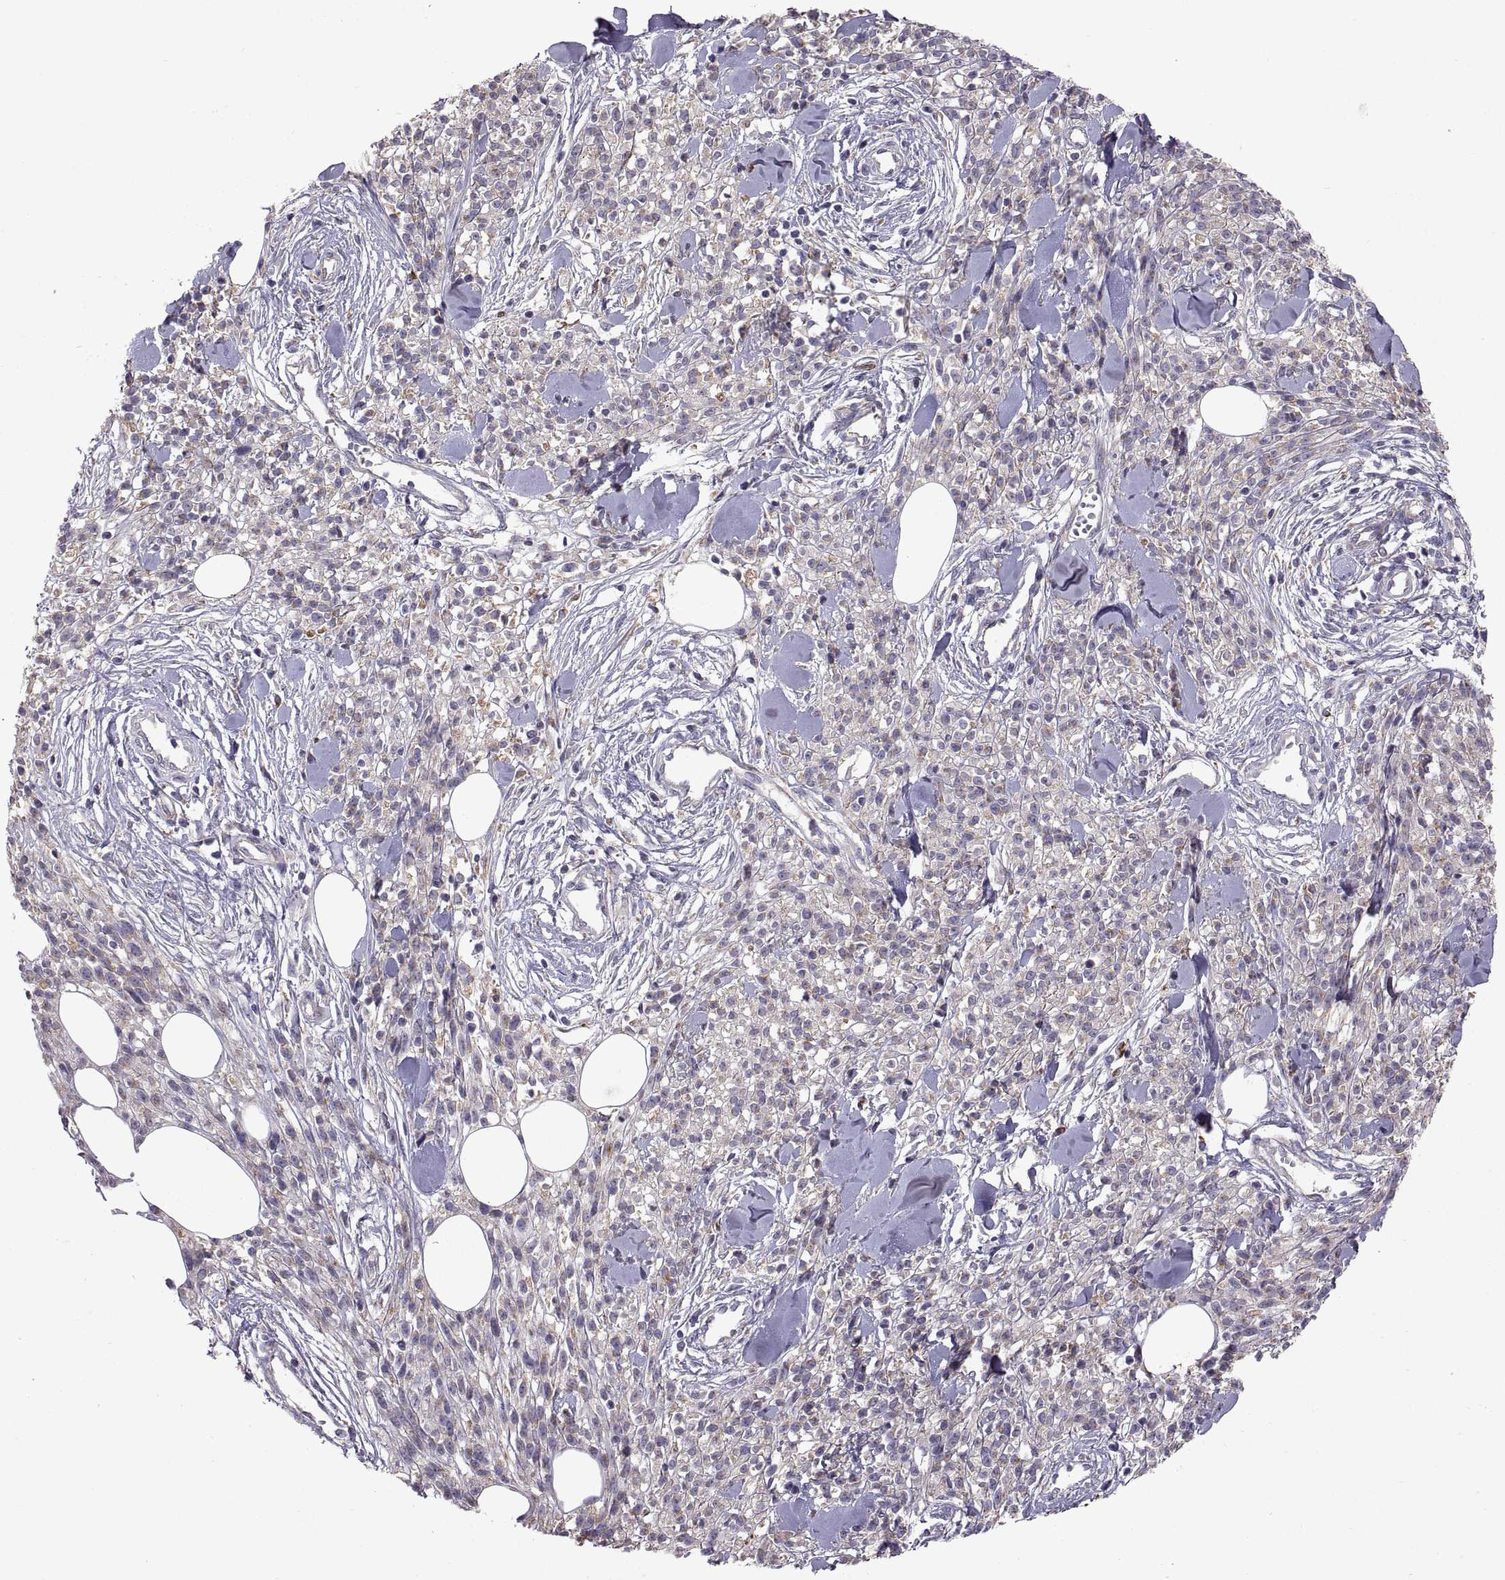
{"staining": {"intensity": "negative", "quantity": "none", "location": "none"}, "tissue": "melanoma", "cell_type": "Tumor cells", "image_type": "cancer", "snomed": [{"axis": "morphology", "description": "Malignant melanoma, NOS"}, {"axis": "topography", "description": "Skin"}, {"axis": "topography", "description": "Skin of trunk"}], "caption": "IHC histopathology image of human malignant melanoma stained for a protein (brown), which displays no expression in tumor cells.", "gene": "ARSL", "patient": {"sex": "male", "age": 74}}